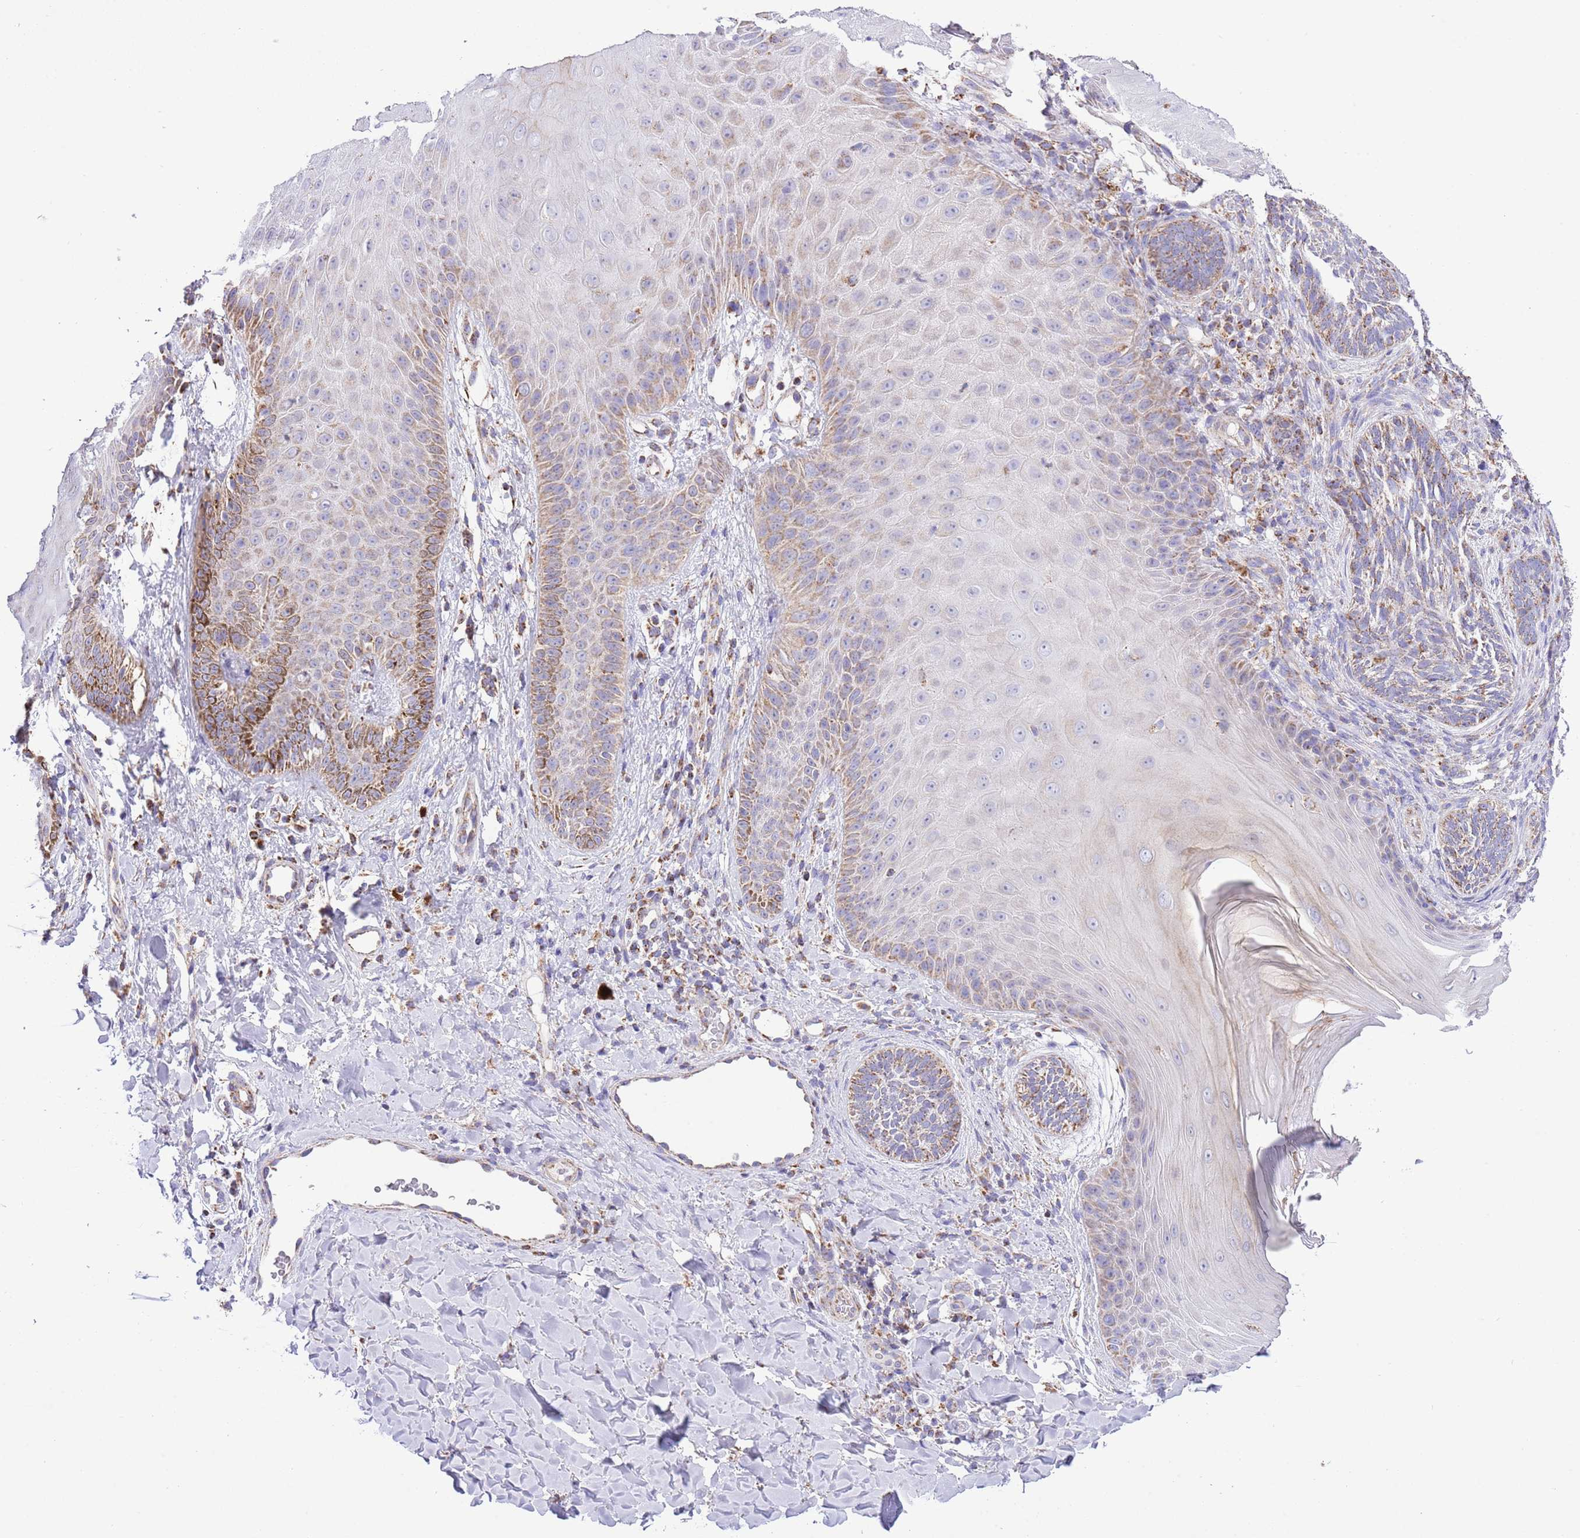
{"staining": {"intensity": "moderate", "quantity": "25%-75%", "location": "cytoplasmic/membranous"}, "tissue": "skin", "cell_type": "Epidermal cells", "image_type": "normal", "snomed": [{"axis": "morphology", "description": "Normal tissue, NOS"}, {"axis": "morphology", "description": "Neoplasm, malignant, NOS"}, {"axis": "topography", "description": "Anal"}], "caption": "IHC of normal skin demonstrates medium levels of moderate cytoplasmic/membranous expression in approximately 25%-75% of epidermal cells.", "gene": "TEKTIP1", "patient": {"sex": "male", "age": 47}}